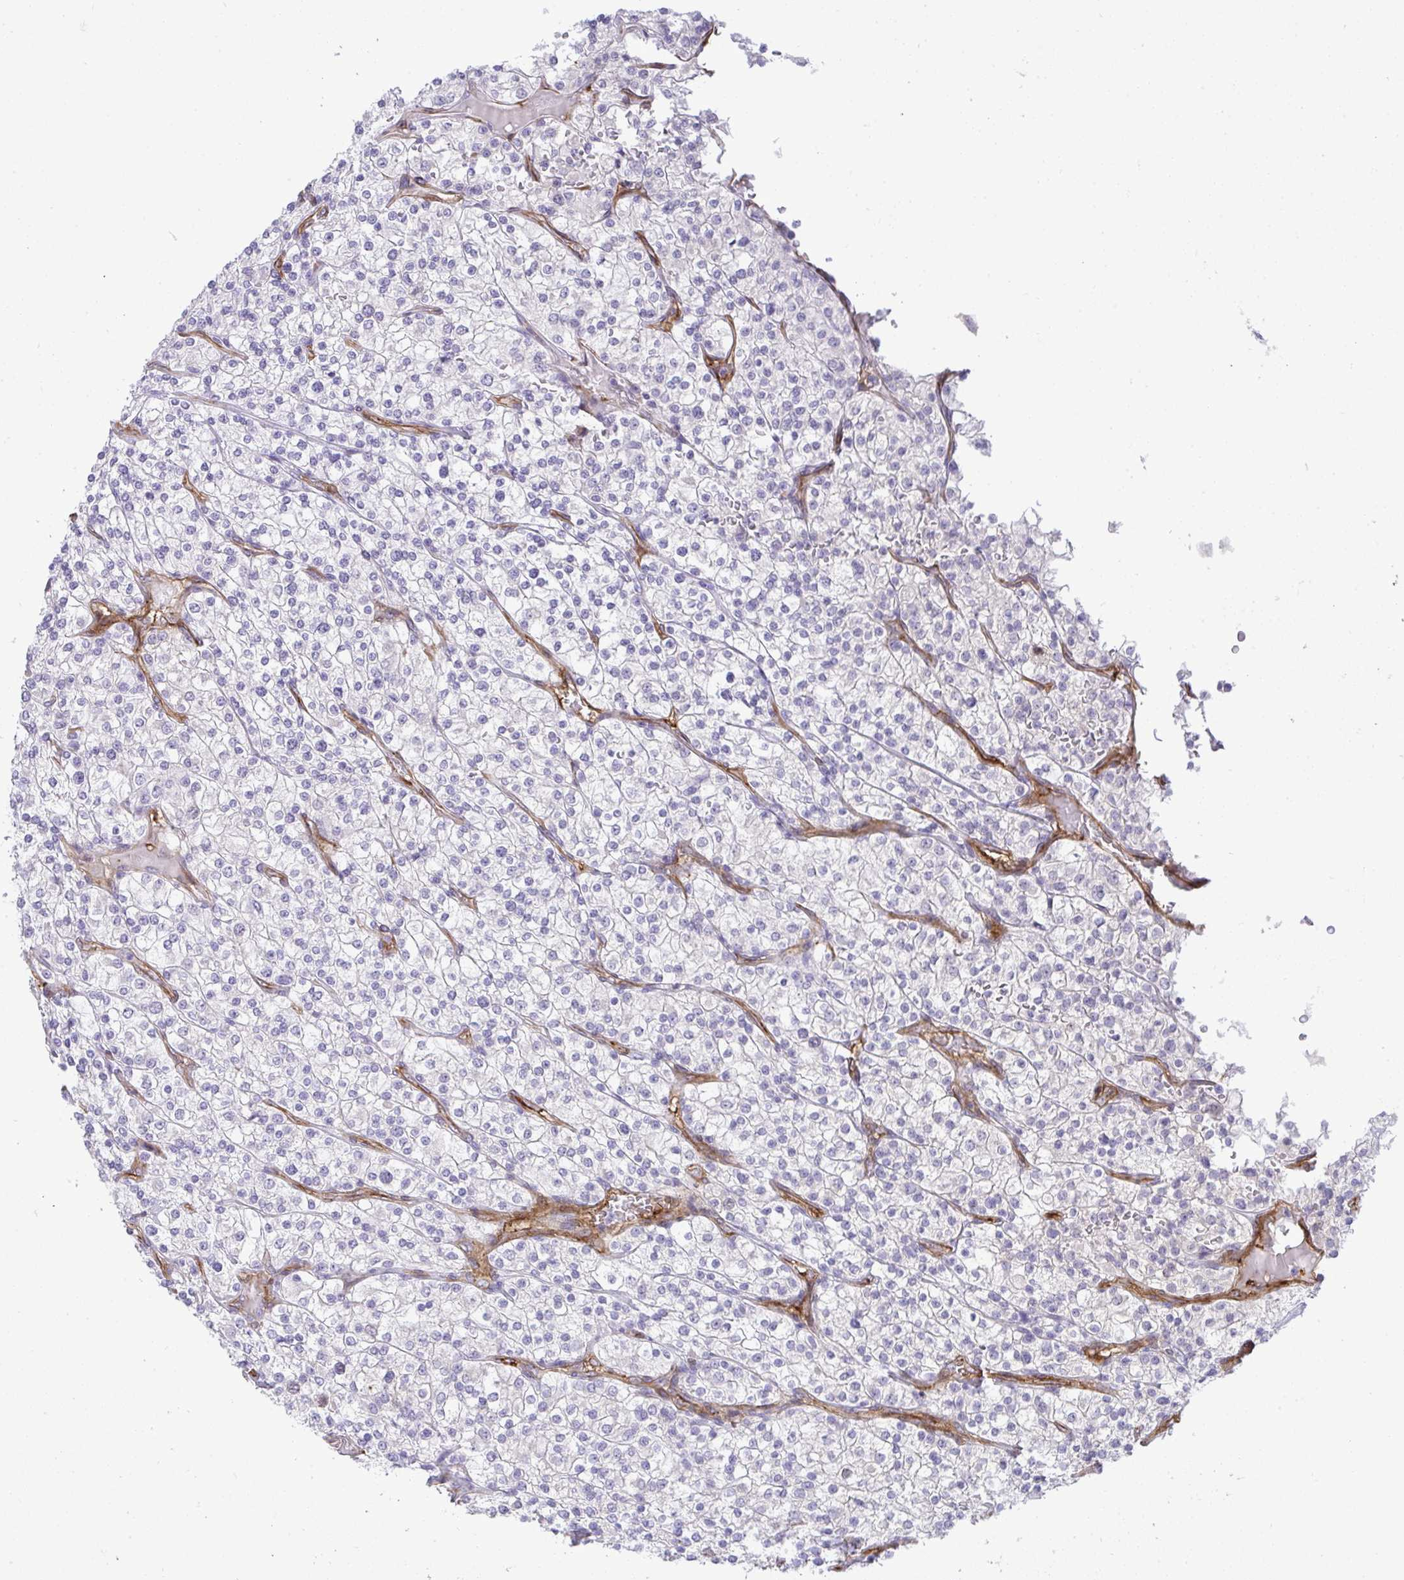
{"staining": {"intensity": "negative", "quantity": "none", "location": "none"}, "tissue": "renal cancer", "cell_type": "Tumor cells", "image_type": "cancer", "snomed": [{"axis": "morphology", "description": "Adenocarcinoma, NOS"}, {"axis": "topography", "description": "Kidney"}], "caption": "IHC histopathology image of neoplastic tissue: human renal cancer stained with DAB (3,3'-diaminobenzidine) exhibits no significant protein positivity in tumor cells.", "gene": "UBE2S", "patient": {"sex": "male", "age": 80}}